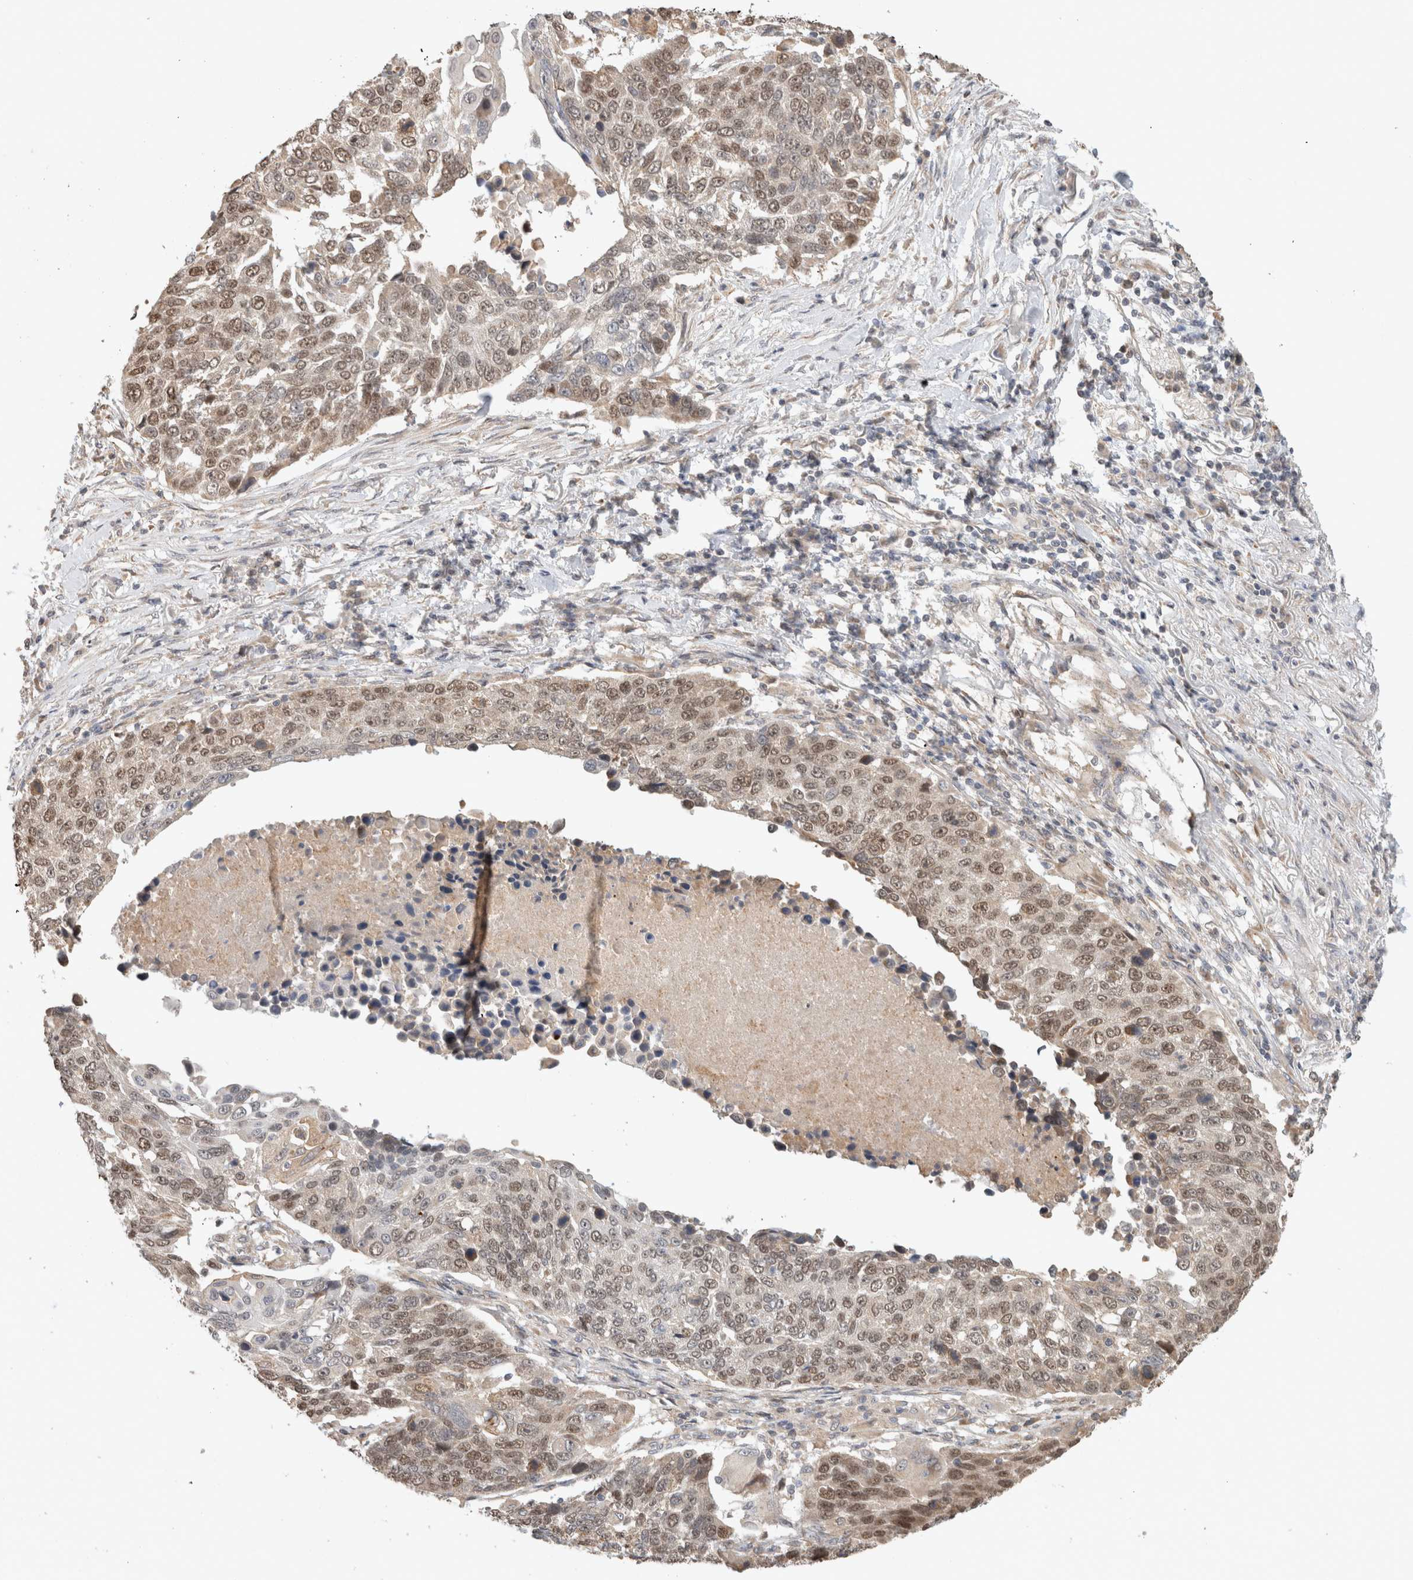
{"staining": {"intensity": "weak", "quantity": ">75%", "location": "nuclear"}, "tissue": "lung cancer", "cell_type": "Tumor cells", "image_type": "cancer", "snomed": [{"axis": "morphology", "description": "Squamous cell carcinoma, NOS"}, {"axis": "topography", "description": "Lung"}], "caption": "IHC (DAB) staining of human squamous cell carcinoma (lung) shows weak nuclear protein positivity in approximately >75% of tumor cells.", "gene": "GINS4", "patient": {"sex": "male", "age": 66}}